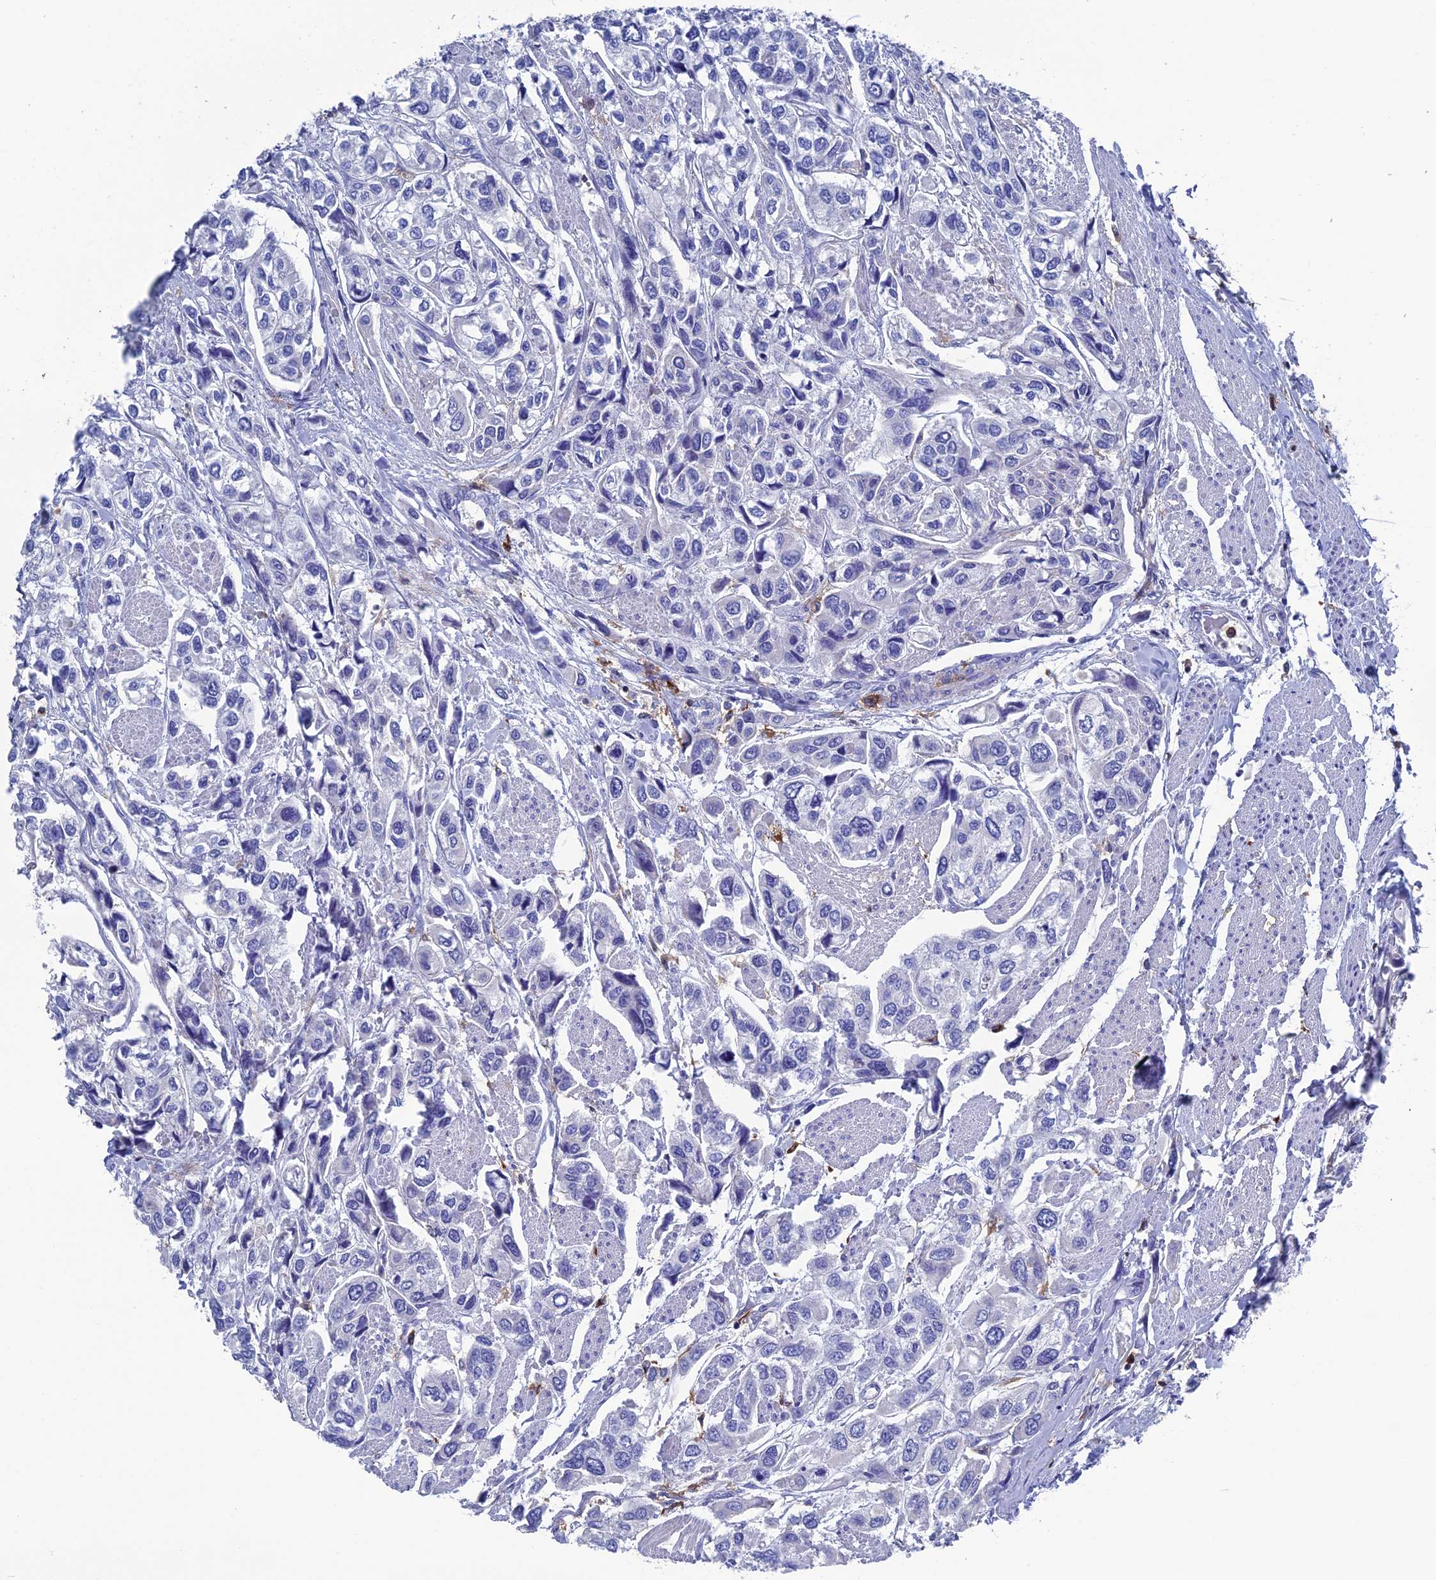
{"staining": {"intensity": "negative", "quantity": "none", "location": "none"}, "tissue": "urothelial cancer", "cell_type": "Tumor cells", "image_type": "cancer", "snomed": [{"axis": "morphology", "description": "Urothelial carcinoma, High grade"}, {"axis": "topography", "description": "Urinary bladder"}], "caption": "Micrograph shows no protein positivity in tumor cells of urothelial carcinoma (high-grade) tissue. (Immunohistochemistry (ihc), brightfield microscopy, high magnification).", "gene": "TYROBP", "patient": {"sex": "male", "age": 67}}